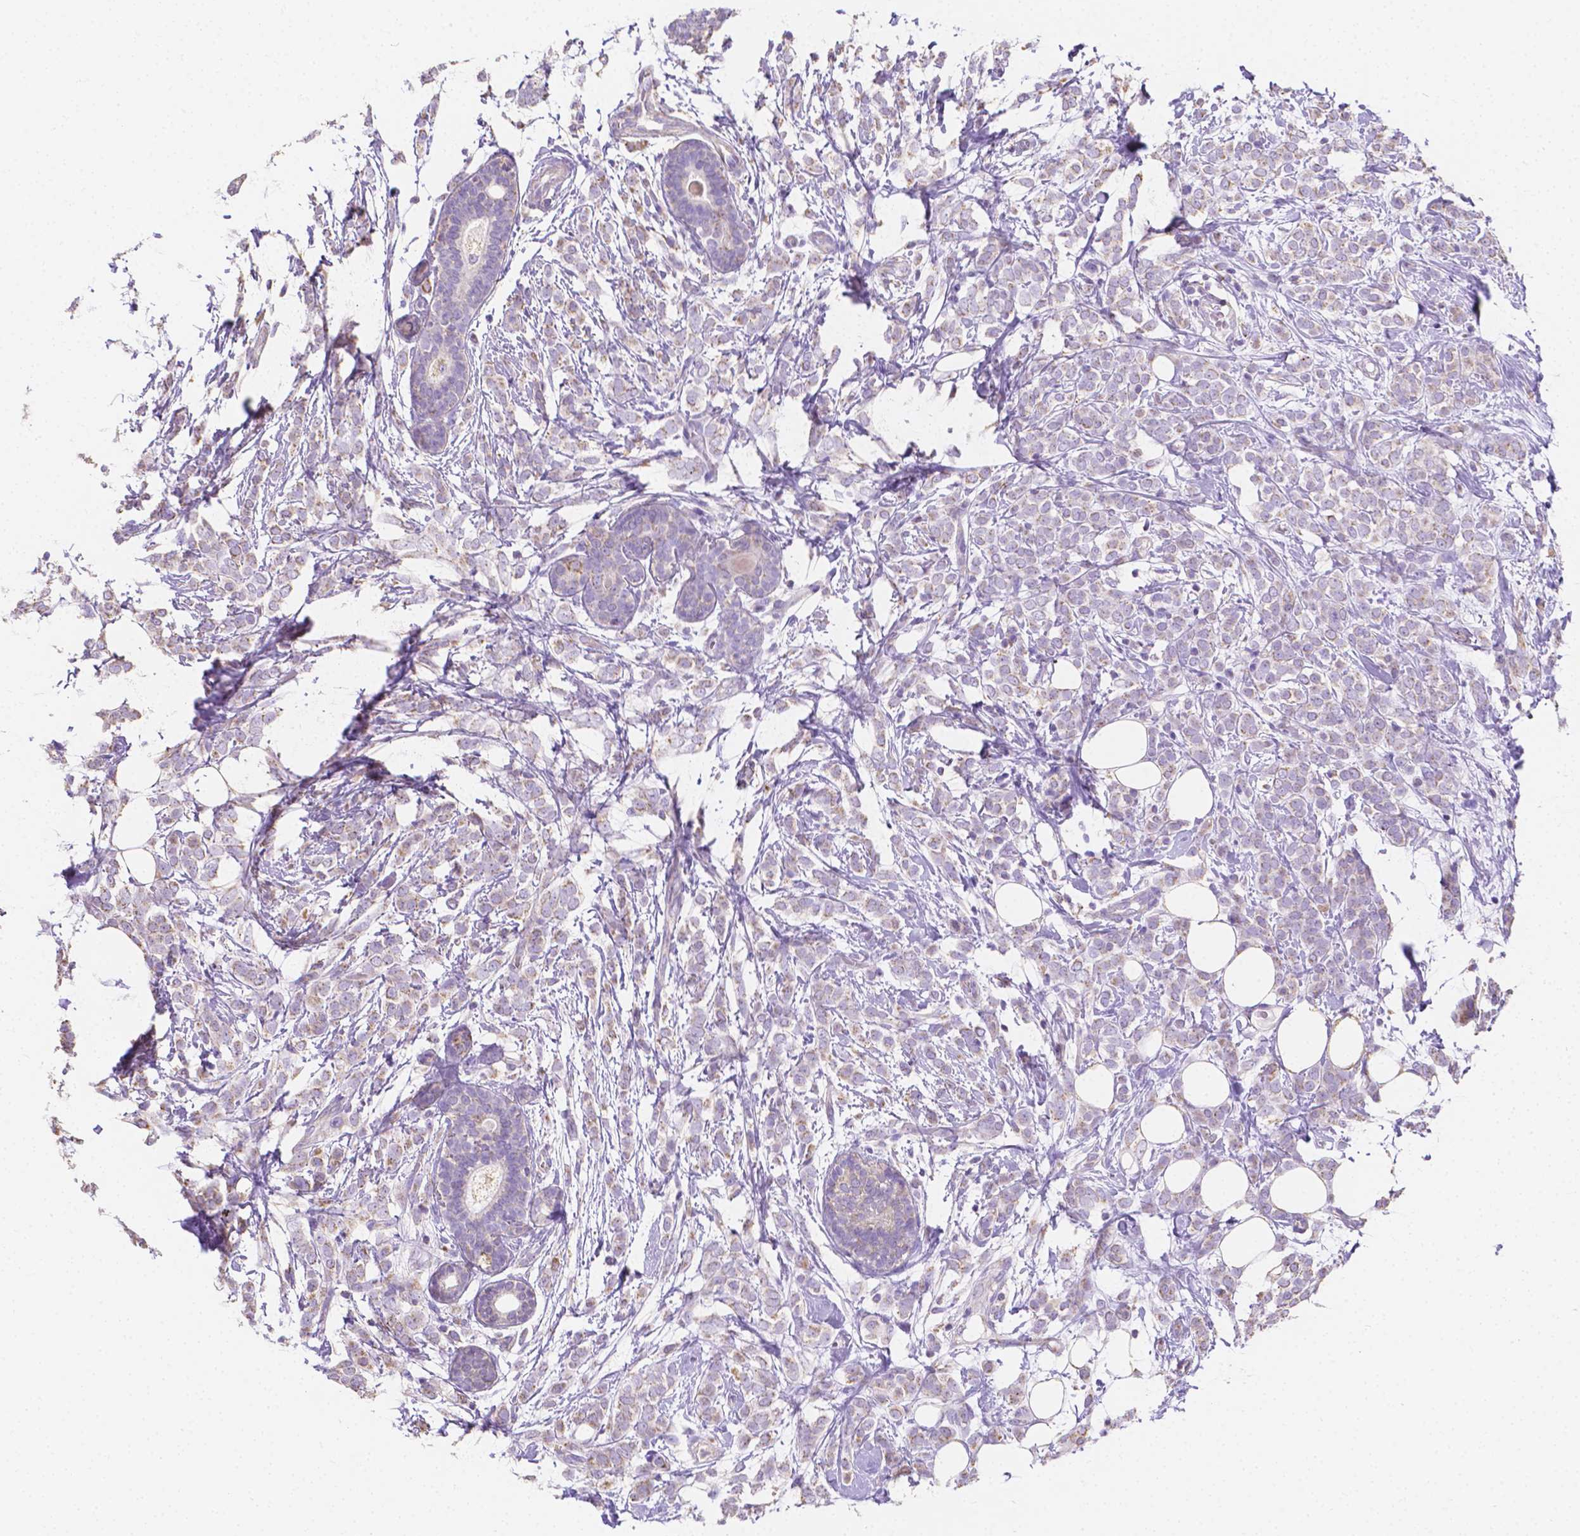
{"staining": {"intensity": "weak", "quantity": "25%-75%", "location": "cytoplasmic/membranous"}, "tissue": "breast cancer", "cell_type": "Tumor cells", "image_type": "cancer", "snomed": [{"axis": "morphology", "description": "Lobular carcinoma"}, {"axis": "topography", "description": "Breast"}], "caption": "High-magnification brightfield microscopy of lobular carcinoma (breast) stained with DAB (3,3'-diaminobenzidine) (brown) and counterstained with hematoxylin (blue). tumor cells exhibit weak cytoplasmic/membranous positivity is present in approximately25%-75% of cells. Using DAB (brown) and hematoxylin (blue) stains, captured at high magnification using brightfield microscopy.", "gene": "TMEM130", "patient": {"sex": "female", "age": 49}}